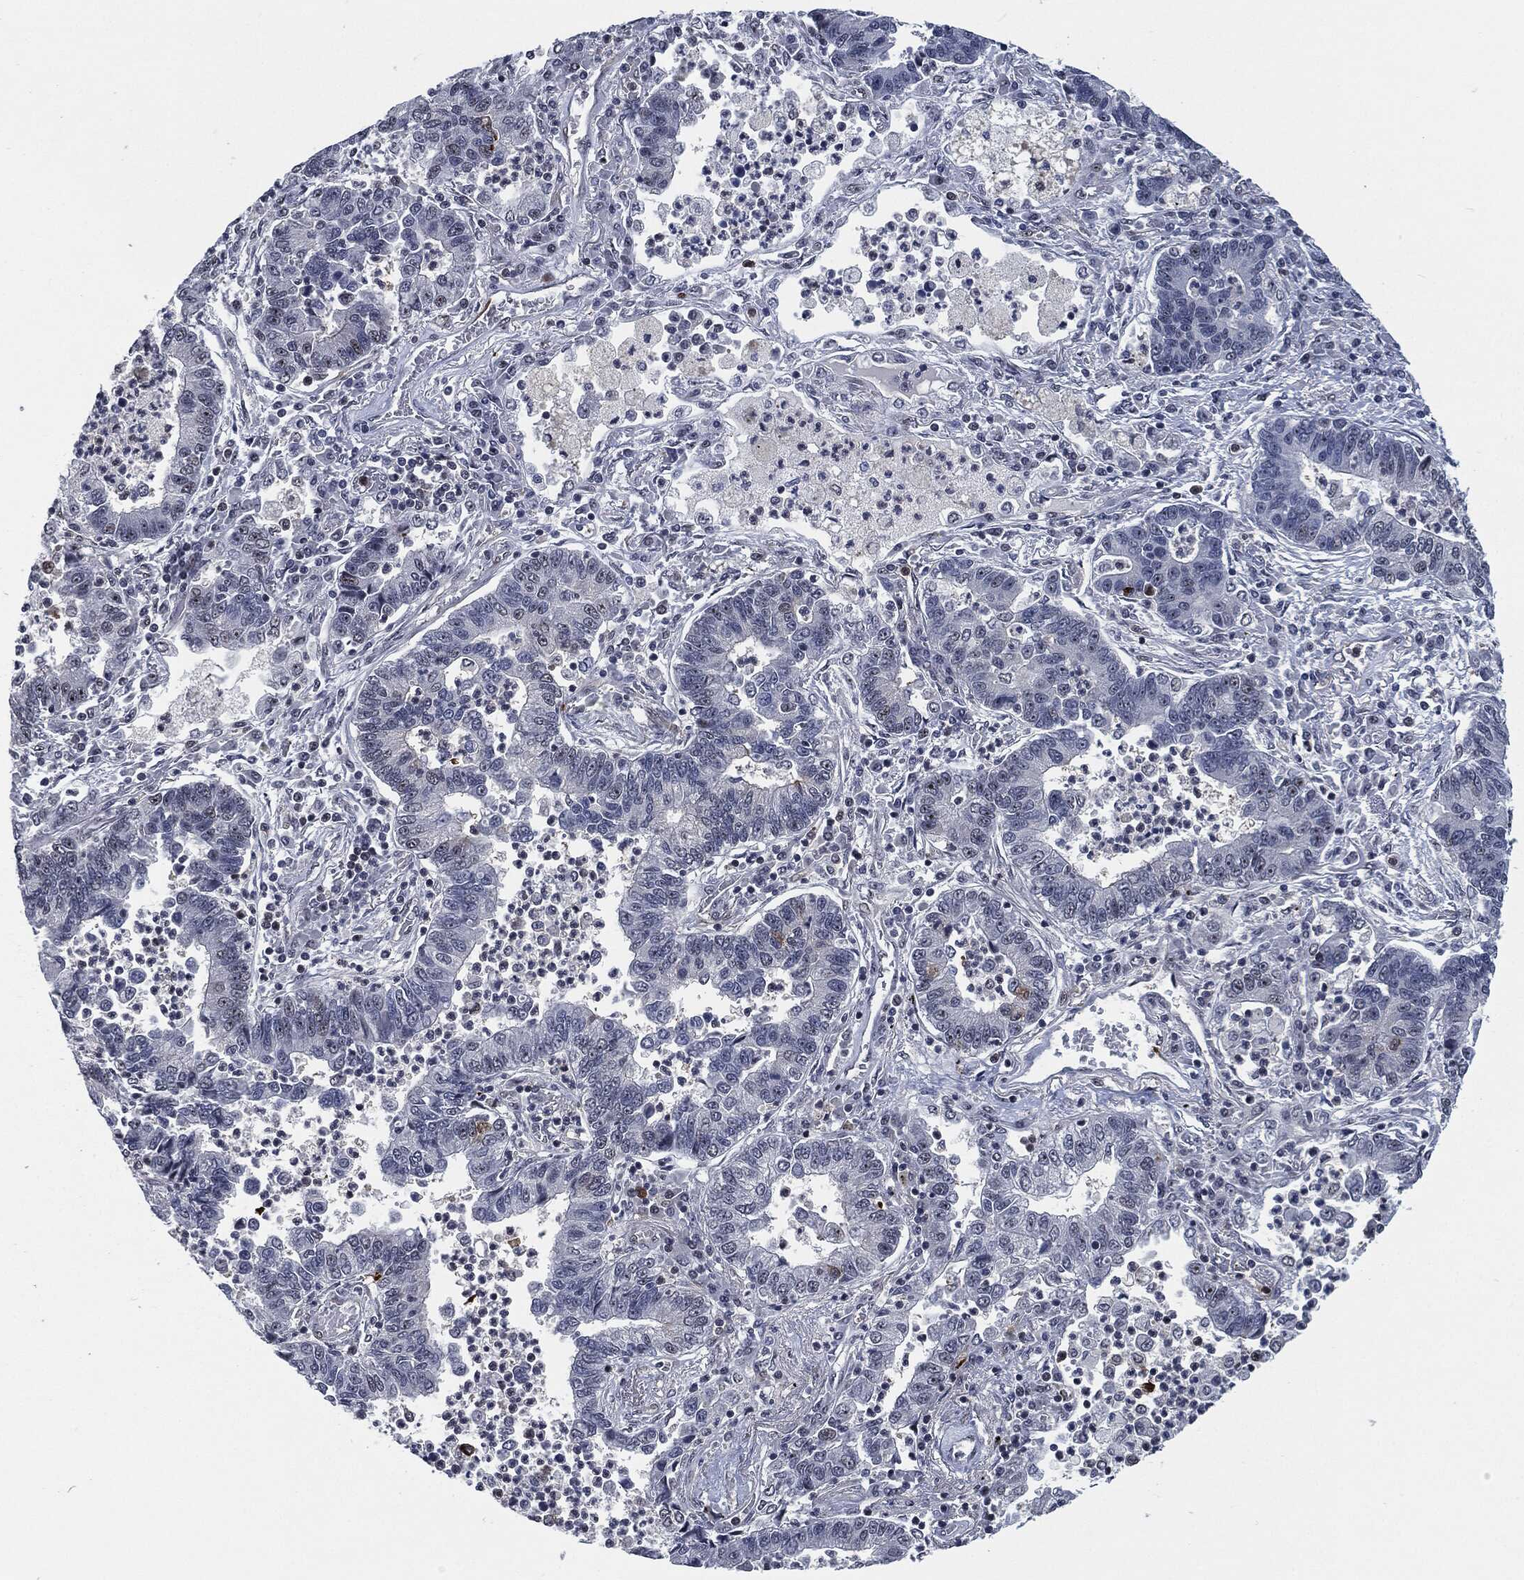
{"staining": {"intensity": "negative", "quantity": "none", "location": "none"}, "tissue": "lung cancer", "cell_type": "Tumor cells", "image_type": "cancer", "snomed": [{"axis": "morphology", "description": "Adenocarcinoma, NOS"}, {"axis": "topography", "description": "Lung"}], "caption": "Lung cancer (adenocarcinoma) was stained to show a protein in brown. There is no significant expression in tumor cells. The staining is performed using DAB (3,3'-diaminobenzidine) brown chromogen with nuclei counter-stained in using hematoxylin.", "gene": "AKT2", "patient": {"sex": "female", "age": 57}}